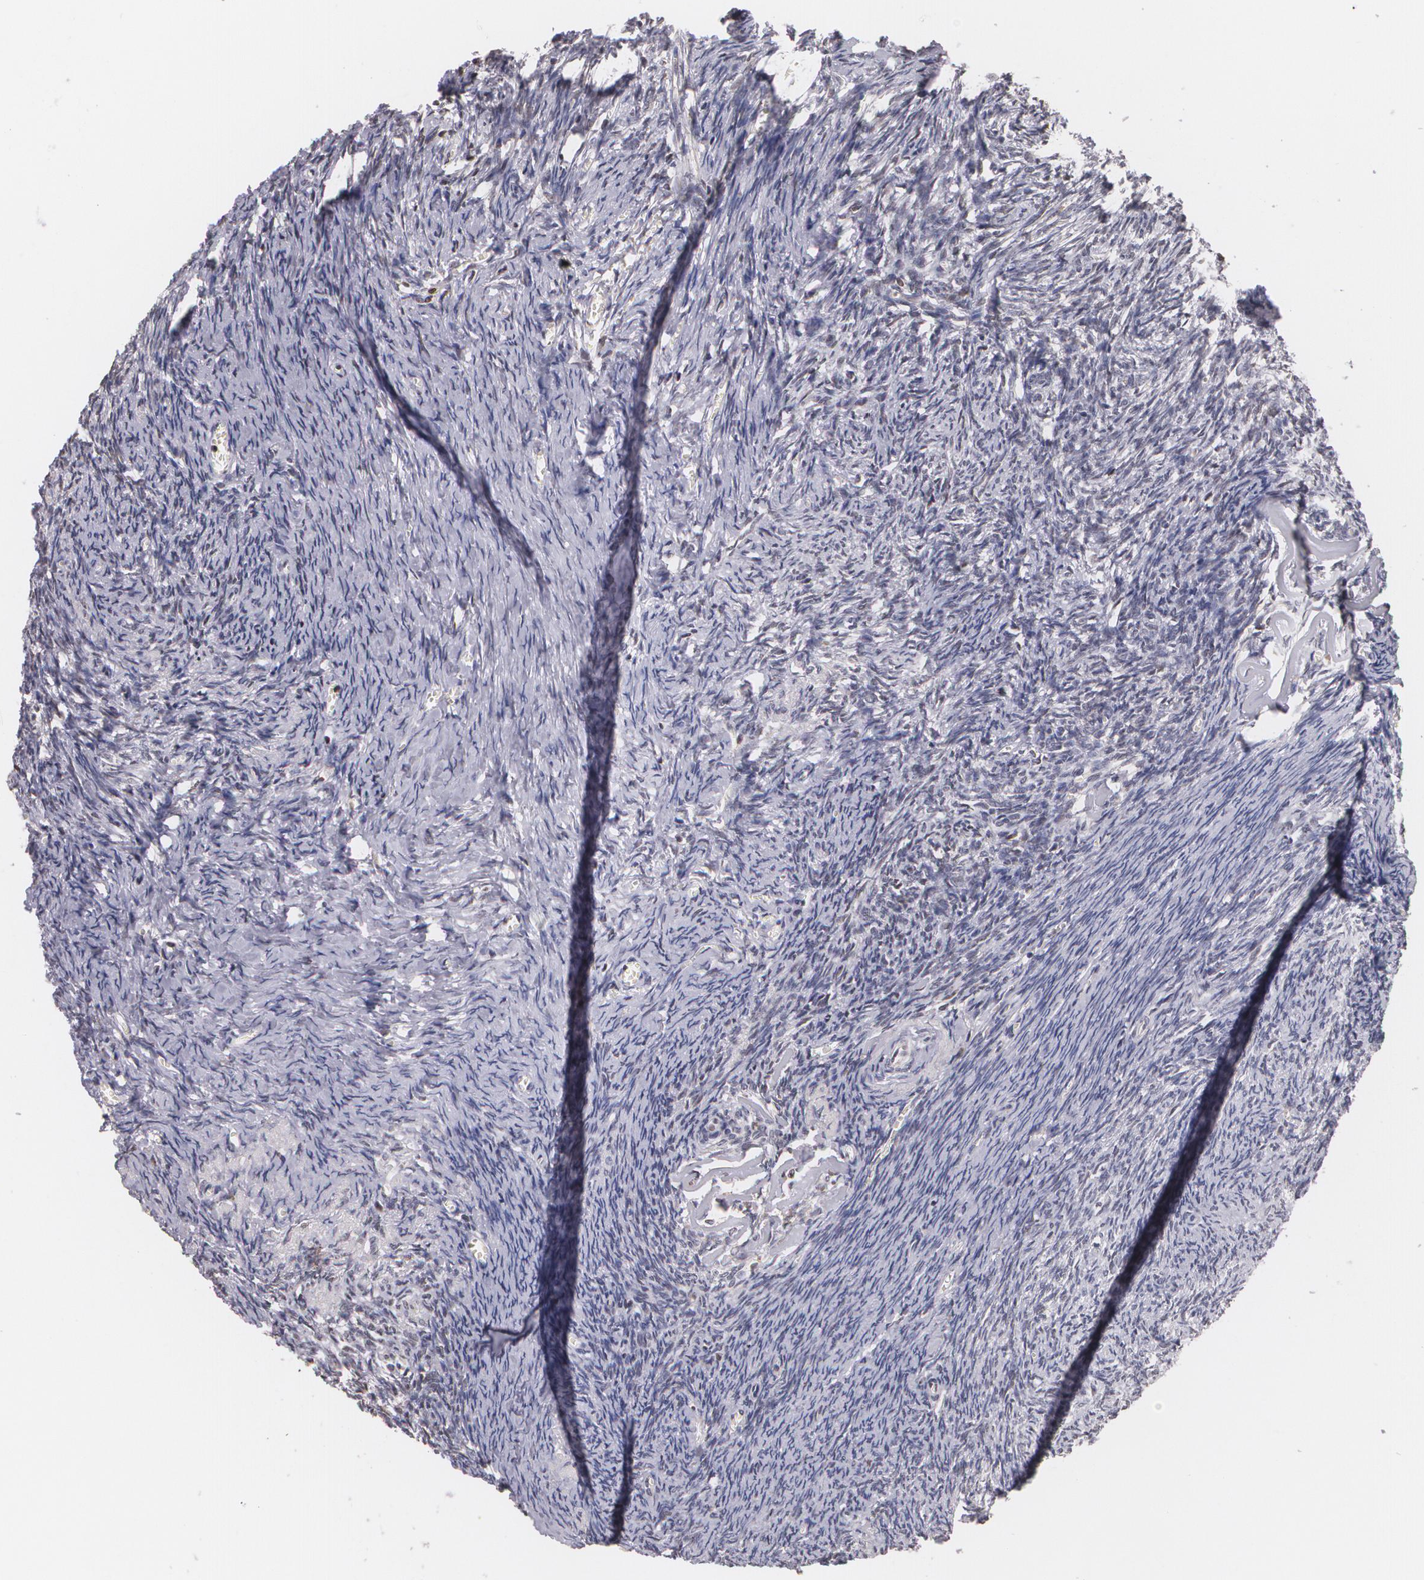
{"staining": {"intensity": "negative", "quantity": "none", "location": "none"}, "tissue": "ovary", "cell_type": "Ovarian stroma cells", "image_type": "normal", "snomed": [{"axis": "morphology", "description": "Normal tissue, NOS"}, {"axis": "topography", "description": "Ovary"}], "caption": "An image of ovary stained for a protein exhibits no brown staining in ovarian stroma cells. (DAB immunohistochemistry with hematoxylin counter stain).", "gene": "VAV3", "patient": {"sex": "female", "age": 54}}